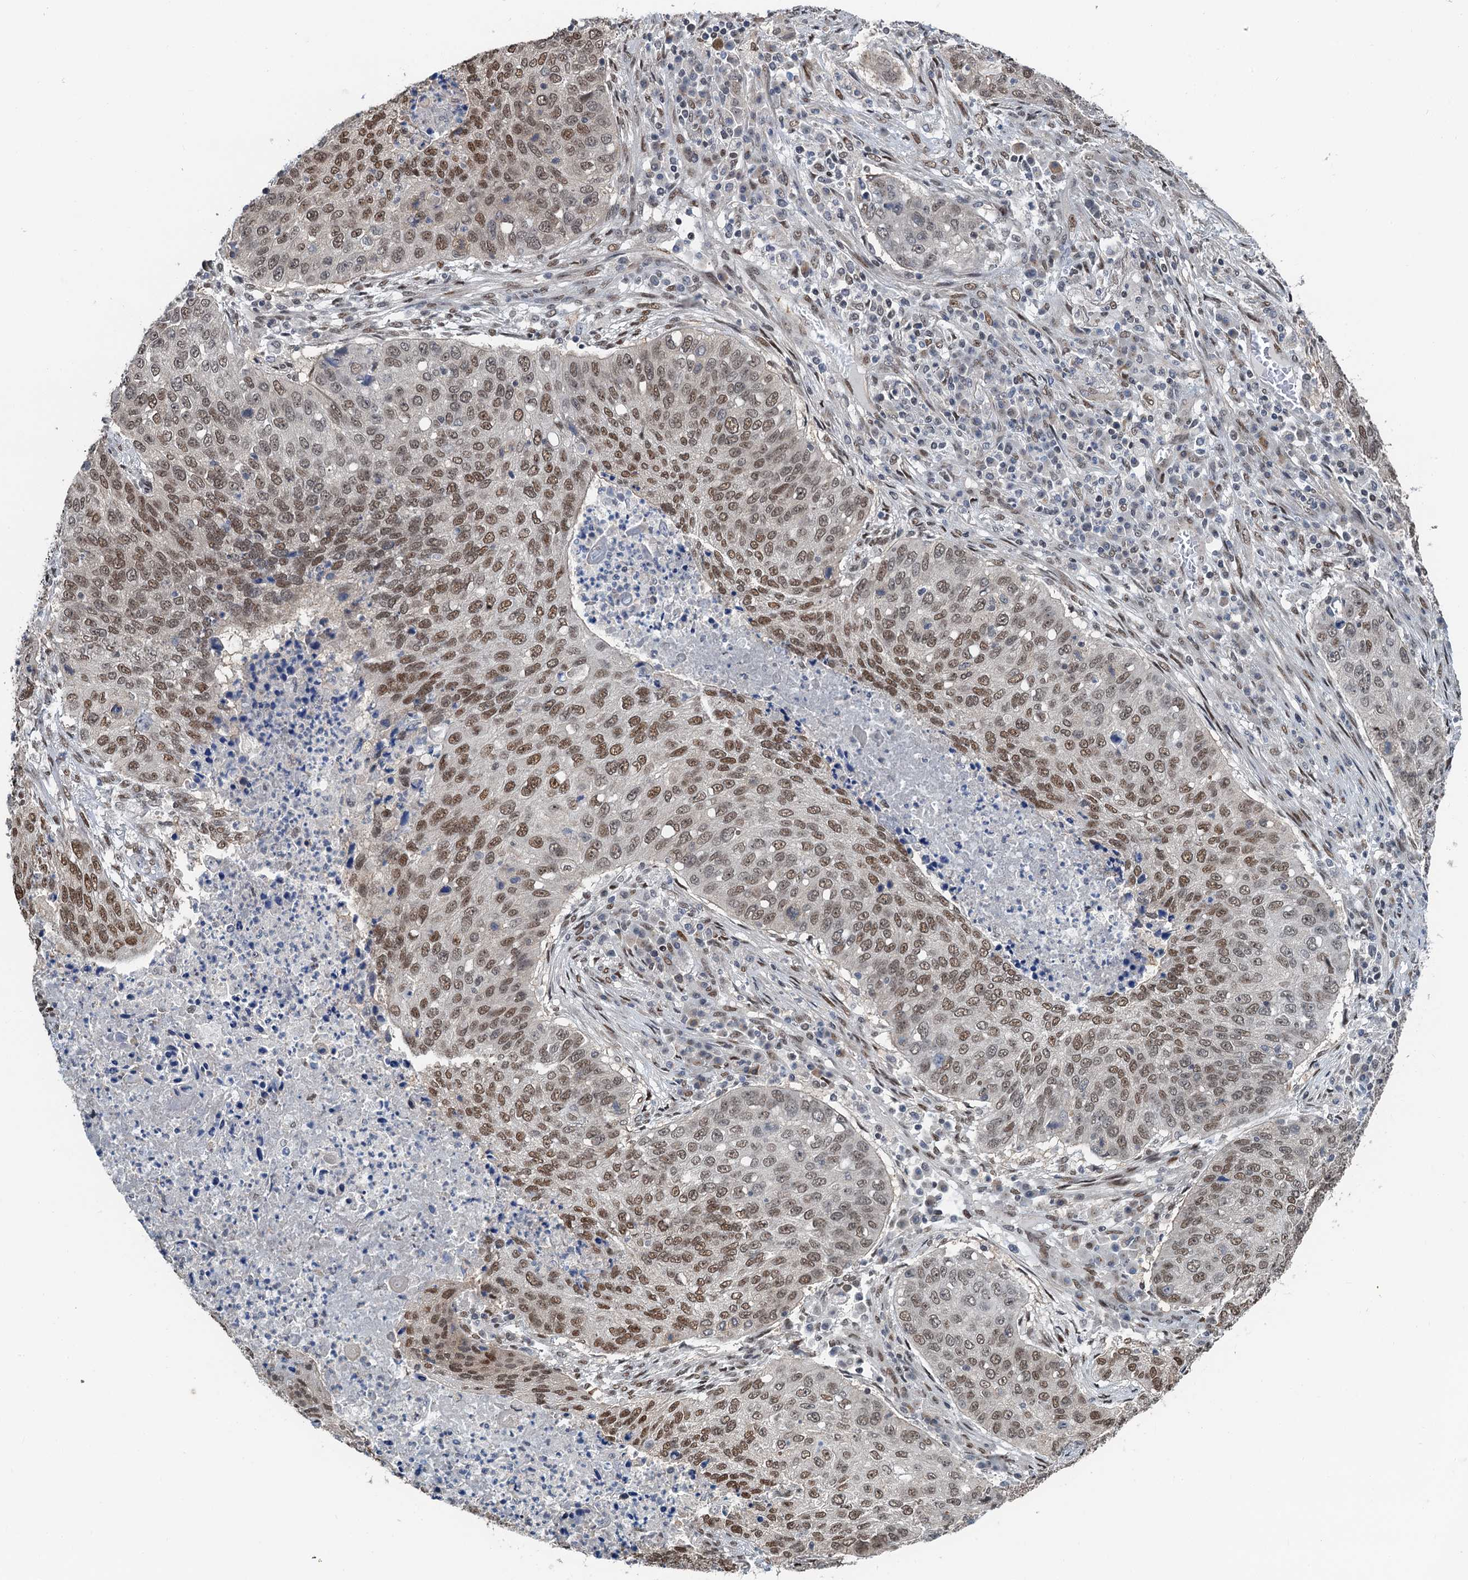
{"staining": {"intensity": "moderate", "quantity": ">75%", "location": "nuclear"}, "tissue": "lung cancer", "cell_type": "Tumor cells", "image_type": "cancer", "snomed": [{"axis": "morphology", "description": "Squamous cell carcinoma, NOS"}, {"axis": "topography", "description": "Lung"}], "caption": "Moderate nuclear protein expression is identified in about >75% of tumor cells in lung cancer (squamous cell carcinoma).", "gene": "CFDP1", "patient": {"sex": "female", "age": 63}}